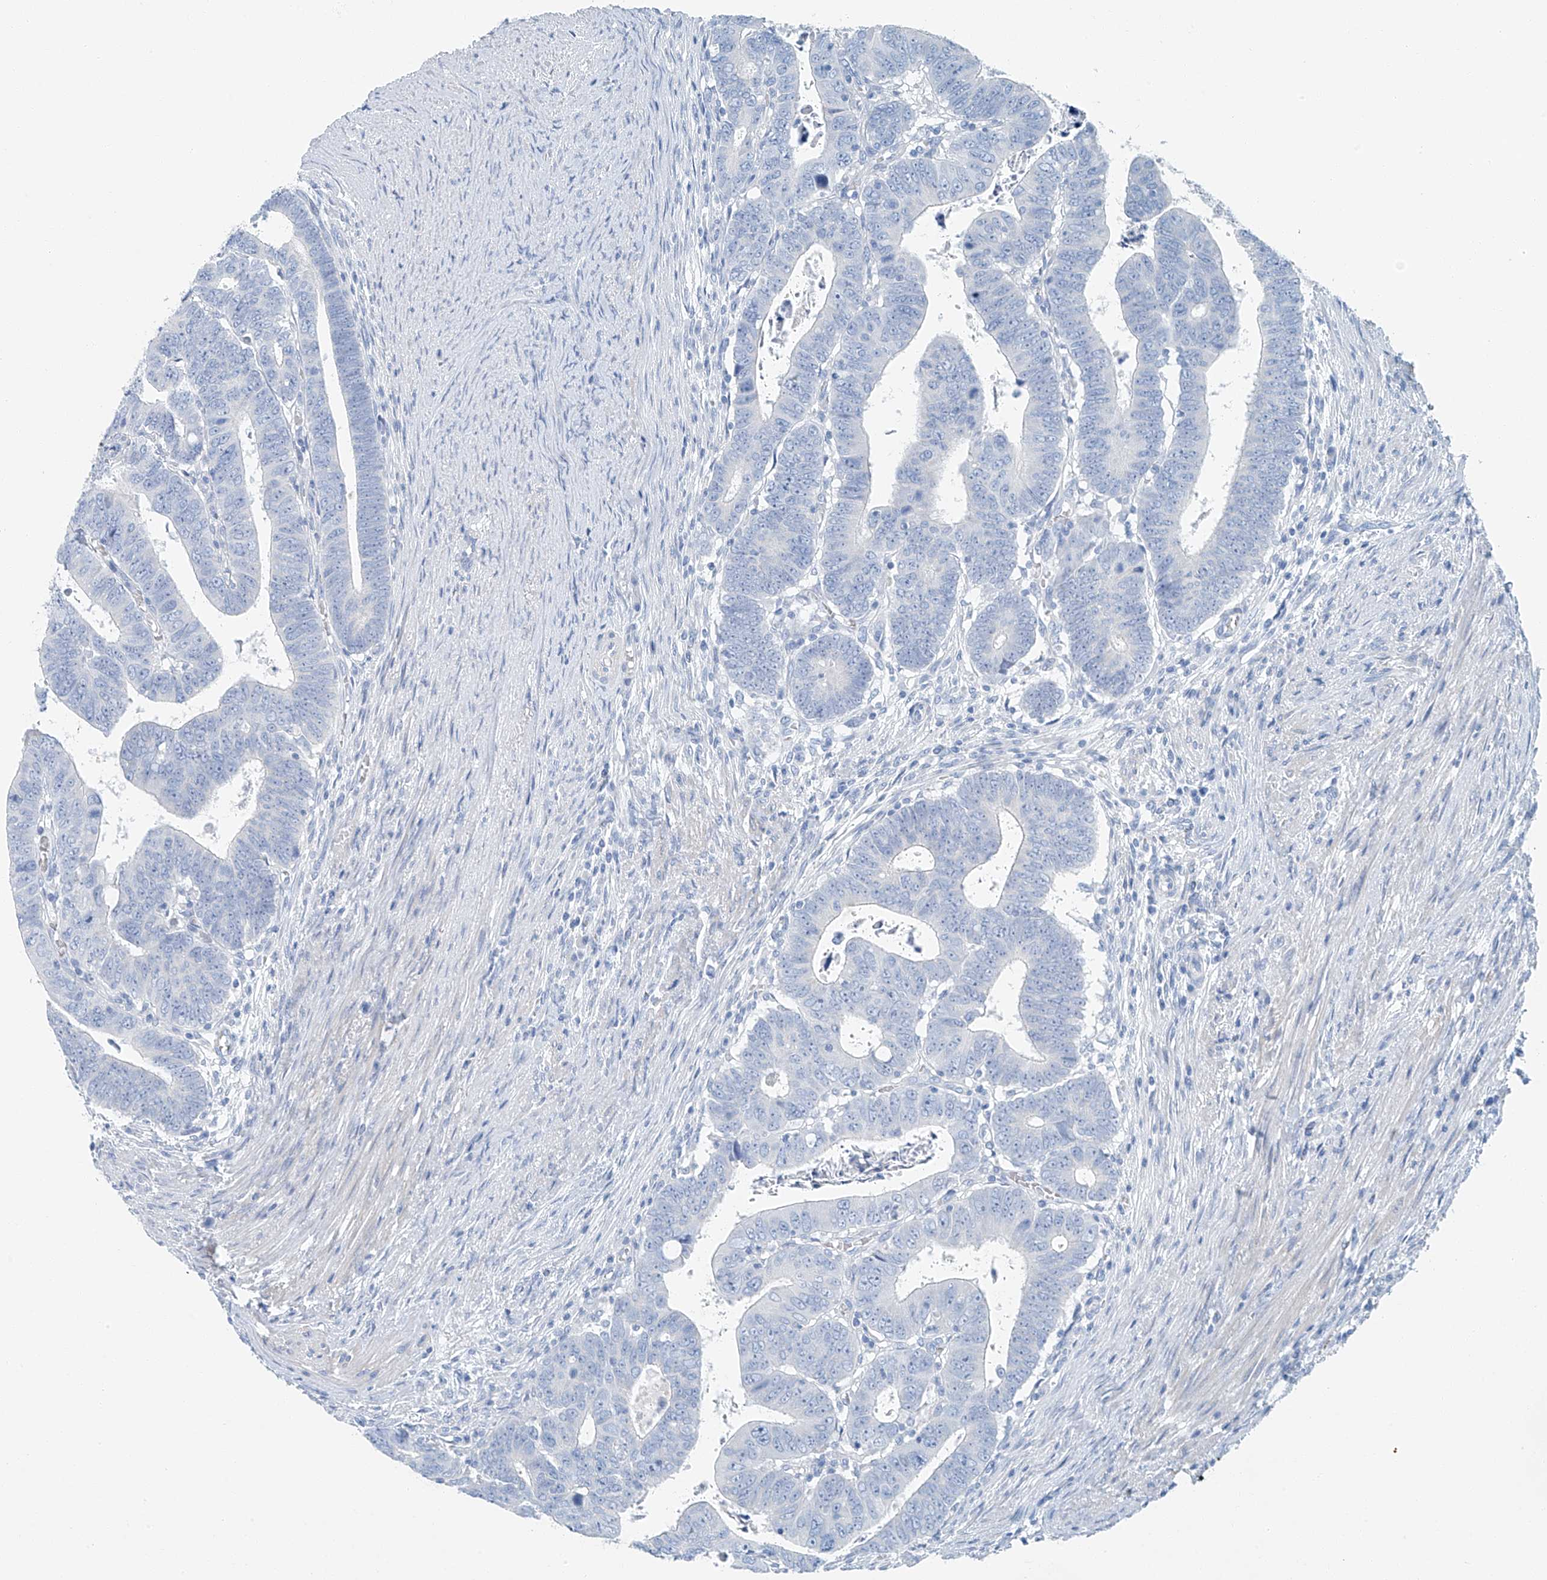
{"staining": {"intensity": "negative", "quantity": "none", "location": "none"}, "tissue": "colorectal cancer", "cell_type": "Tumor cells", "image_type": "cancer", "snomed": [{"axis": "morphology", "description": "Normal tissue, NOS"}, {"axis": "morphology", "description": "Adenocarcinoma, NOS"}, {"axis": "topography", "description": "Rectum"}], "caption": "Tumor cells are negative for protein expression in human colorectal cancer (adenocarcinoma).", "gene": "C1orf87", "patient": {"sex": "female", "age": 65}}